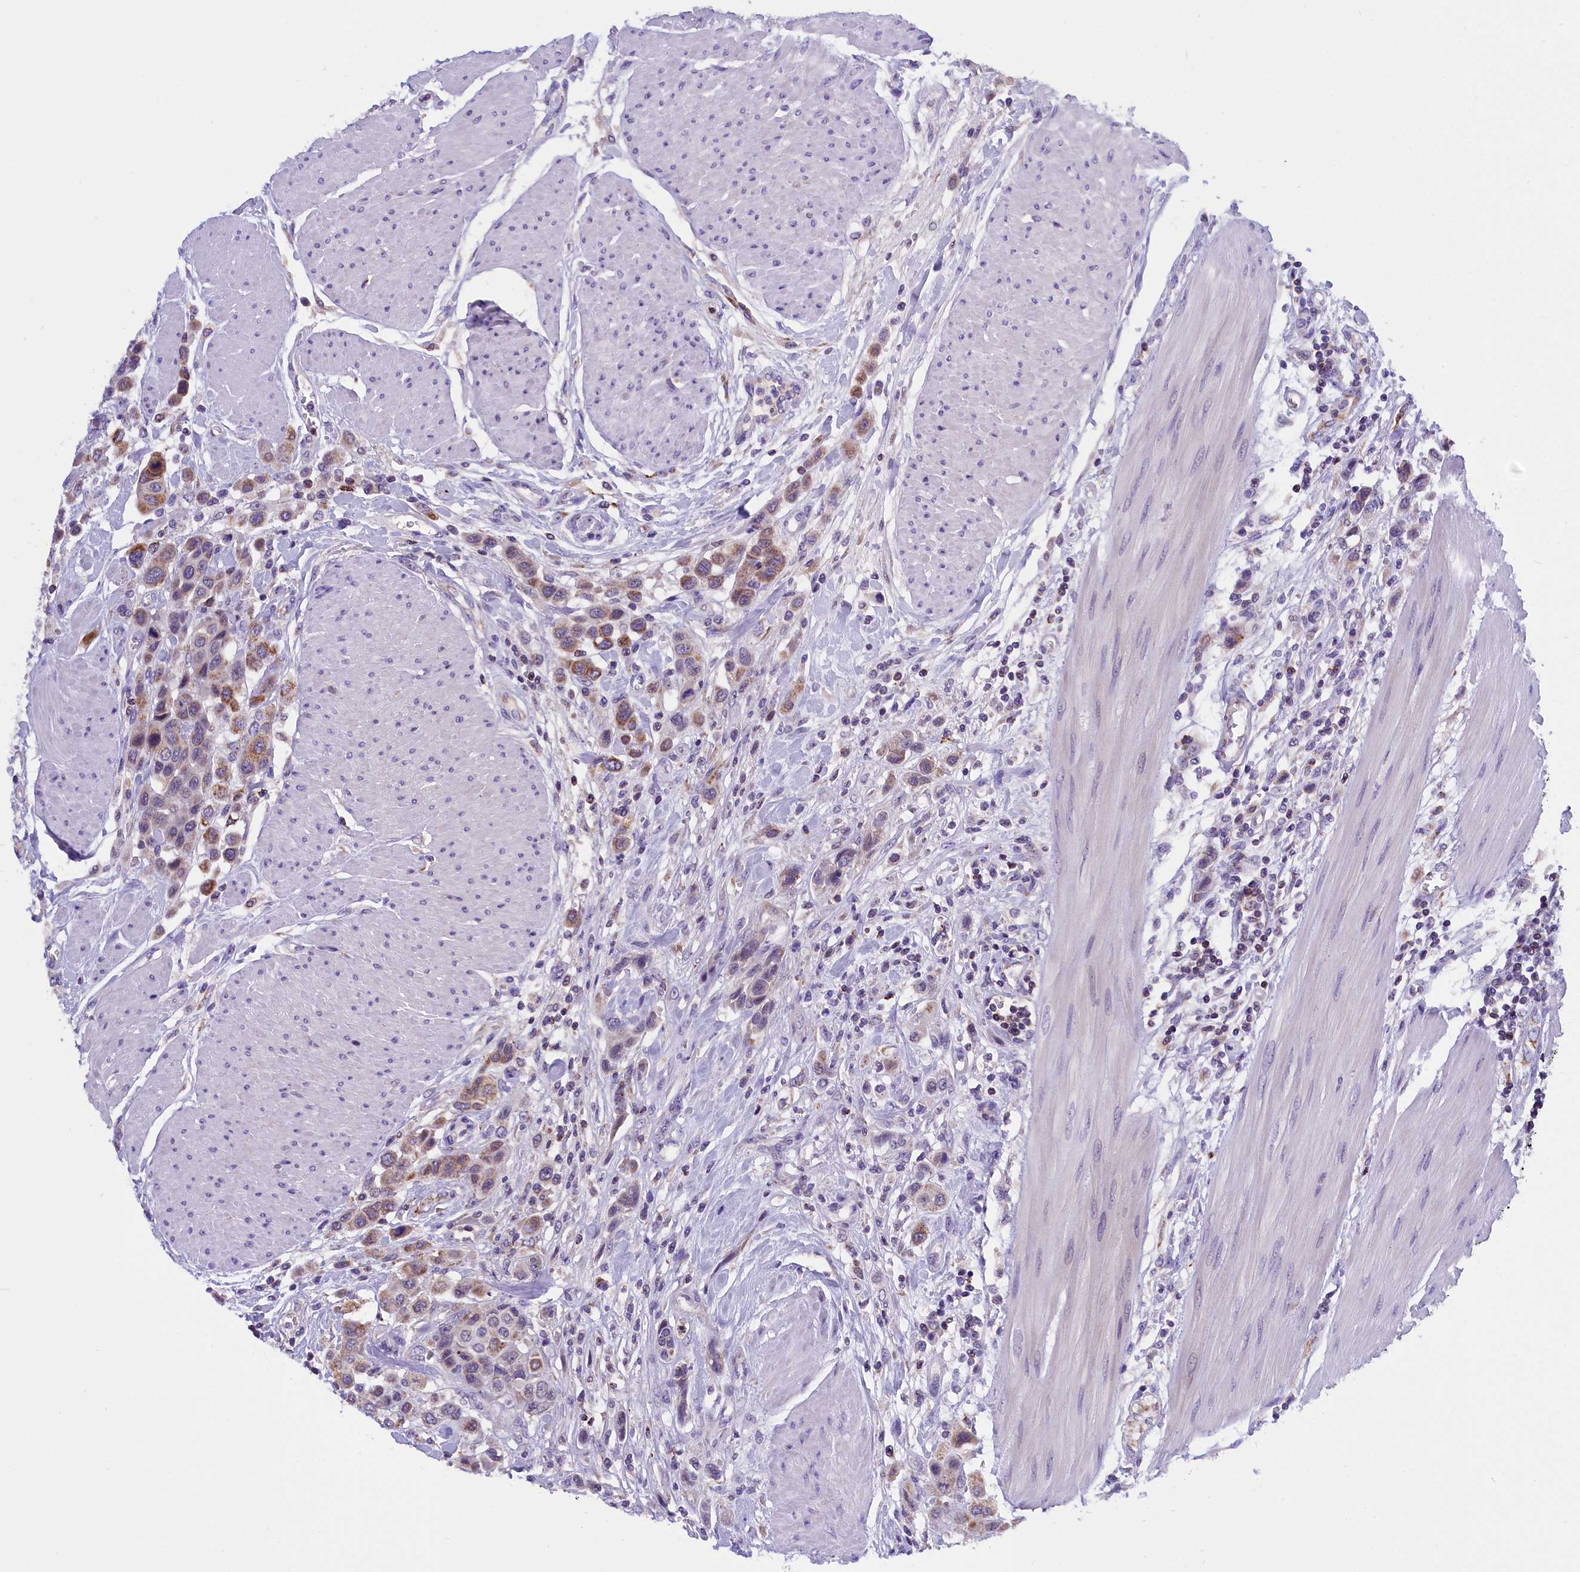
{"staining": {"intensity": "moderate", "quantity": ">75%", "location": "cytoplasmic/membranous"}, "tissue": "urothelial cancer", "cell_type": "Tumor cells", "image_type": "cancer", "snomed": [{"axis": "morphology", "description": "Urothelial carcinoma, High grade"}, {"axis": "topography", "description": "Urinary bladder"}], "caption": "Tumor cells demonstrate medium levels of moderate cytoplasmic/membranous expression in approximately >75% of cells in high-grade urothelial carcinoma. (DAB = brown stain, brightfield microscopy at high magnification).", "gene": "ABAT", "patient": {"sex": "male", "age": 50}}